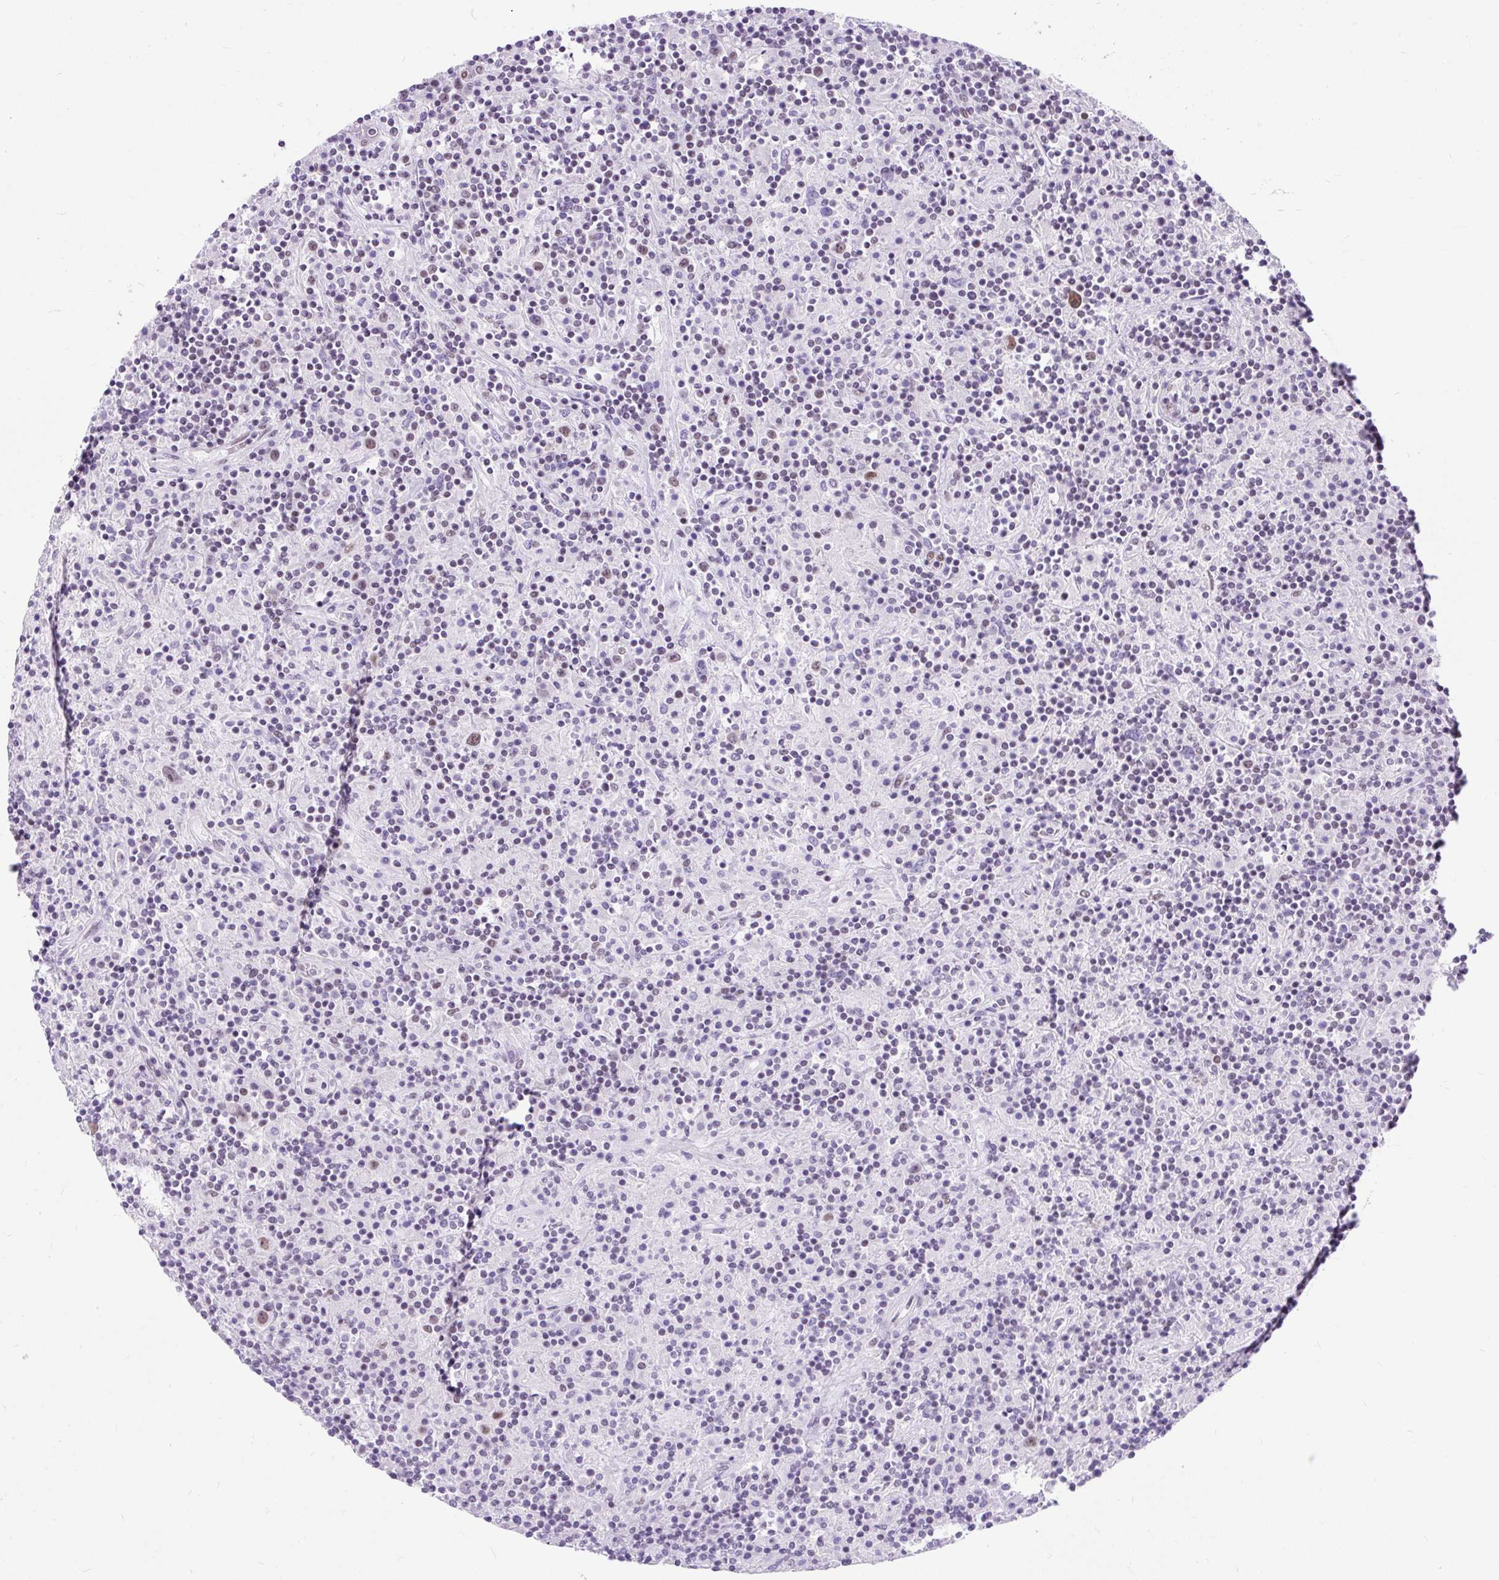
{"staining": {"intensity": "moderate", "quantity": ">75%", "location": "nuclear"}, "tissue": "lymphoma", "cell_type": "Tumor cells", "image_type": "cancer", "snomed": [{"axis": "morphology", "description": "Hodgkin's disease, NOS"}, {"axis": "topography", "description": "Lymph node"}], "caption": "Tumor cells reveal moderate nuclear positivity in about >75% of cells in Hodgkin's disease.", "gene": "PLCXD2", "patient": {"sex": "male", "age": 70}}